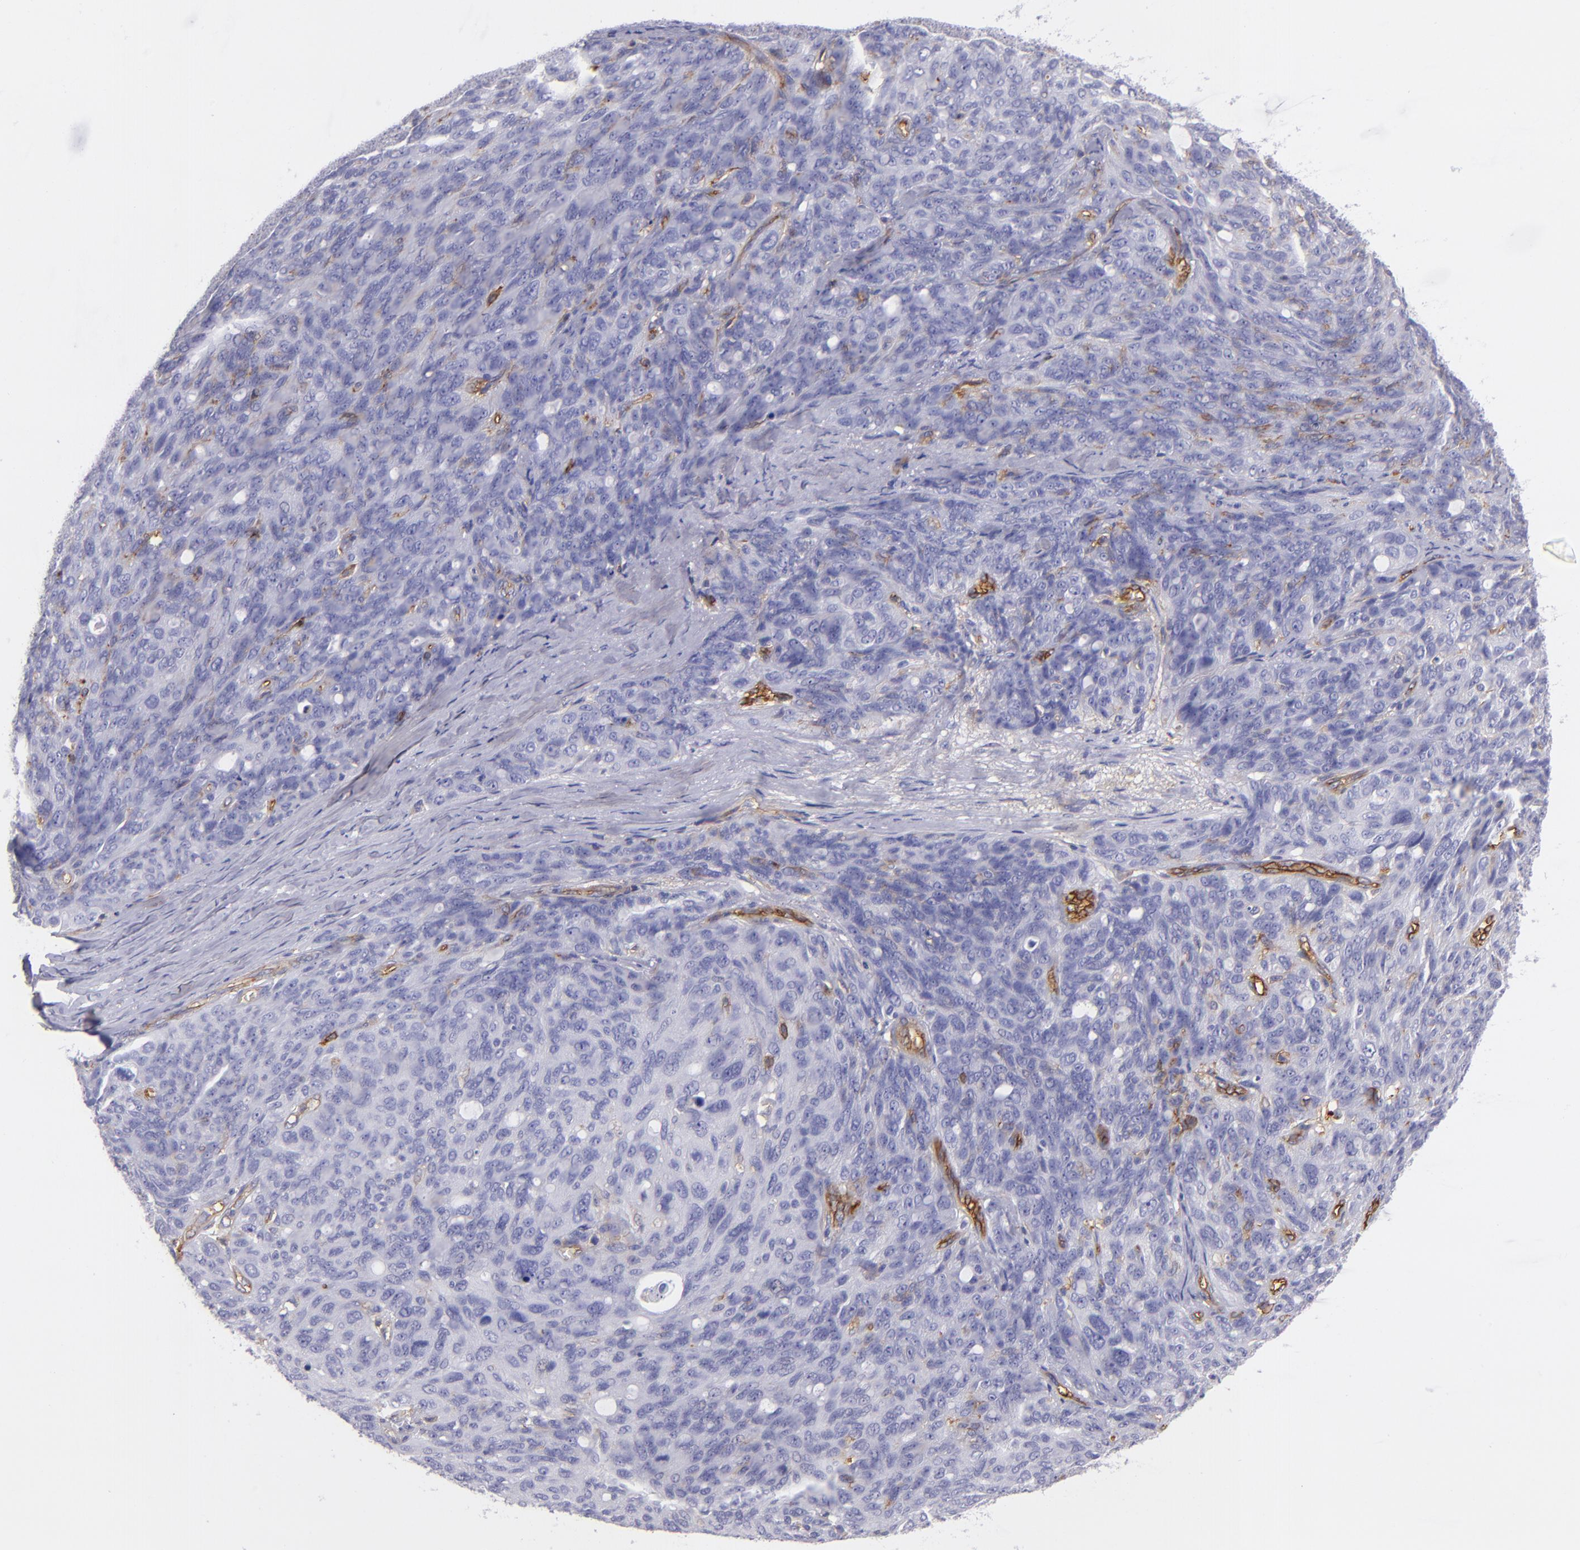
{"staining": {"intensity": "weak", "quantity": "<25%", "location": "none"}, "tissue": "ovarian cancer", "cell_type": "Tumor cells", "image_type": "cancer", "snomed": [{"axis": "morphology", "description": "Carcinoma, endometroid"}, {"axis": "topography", "description": "Ovary"}], "caption": "Immunohistochemical staining of endometroid carcinoma (ovarian) demonstrates no significant expression in tumor cells.", "gene": "ENTPD1", "patient": {"sex": "female", "age": 60}}